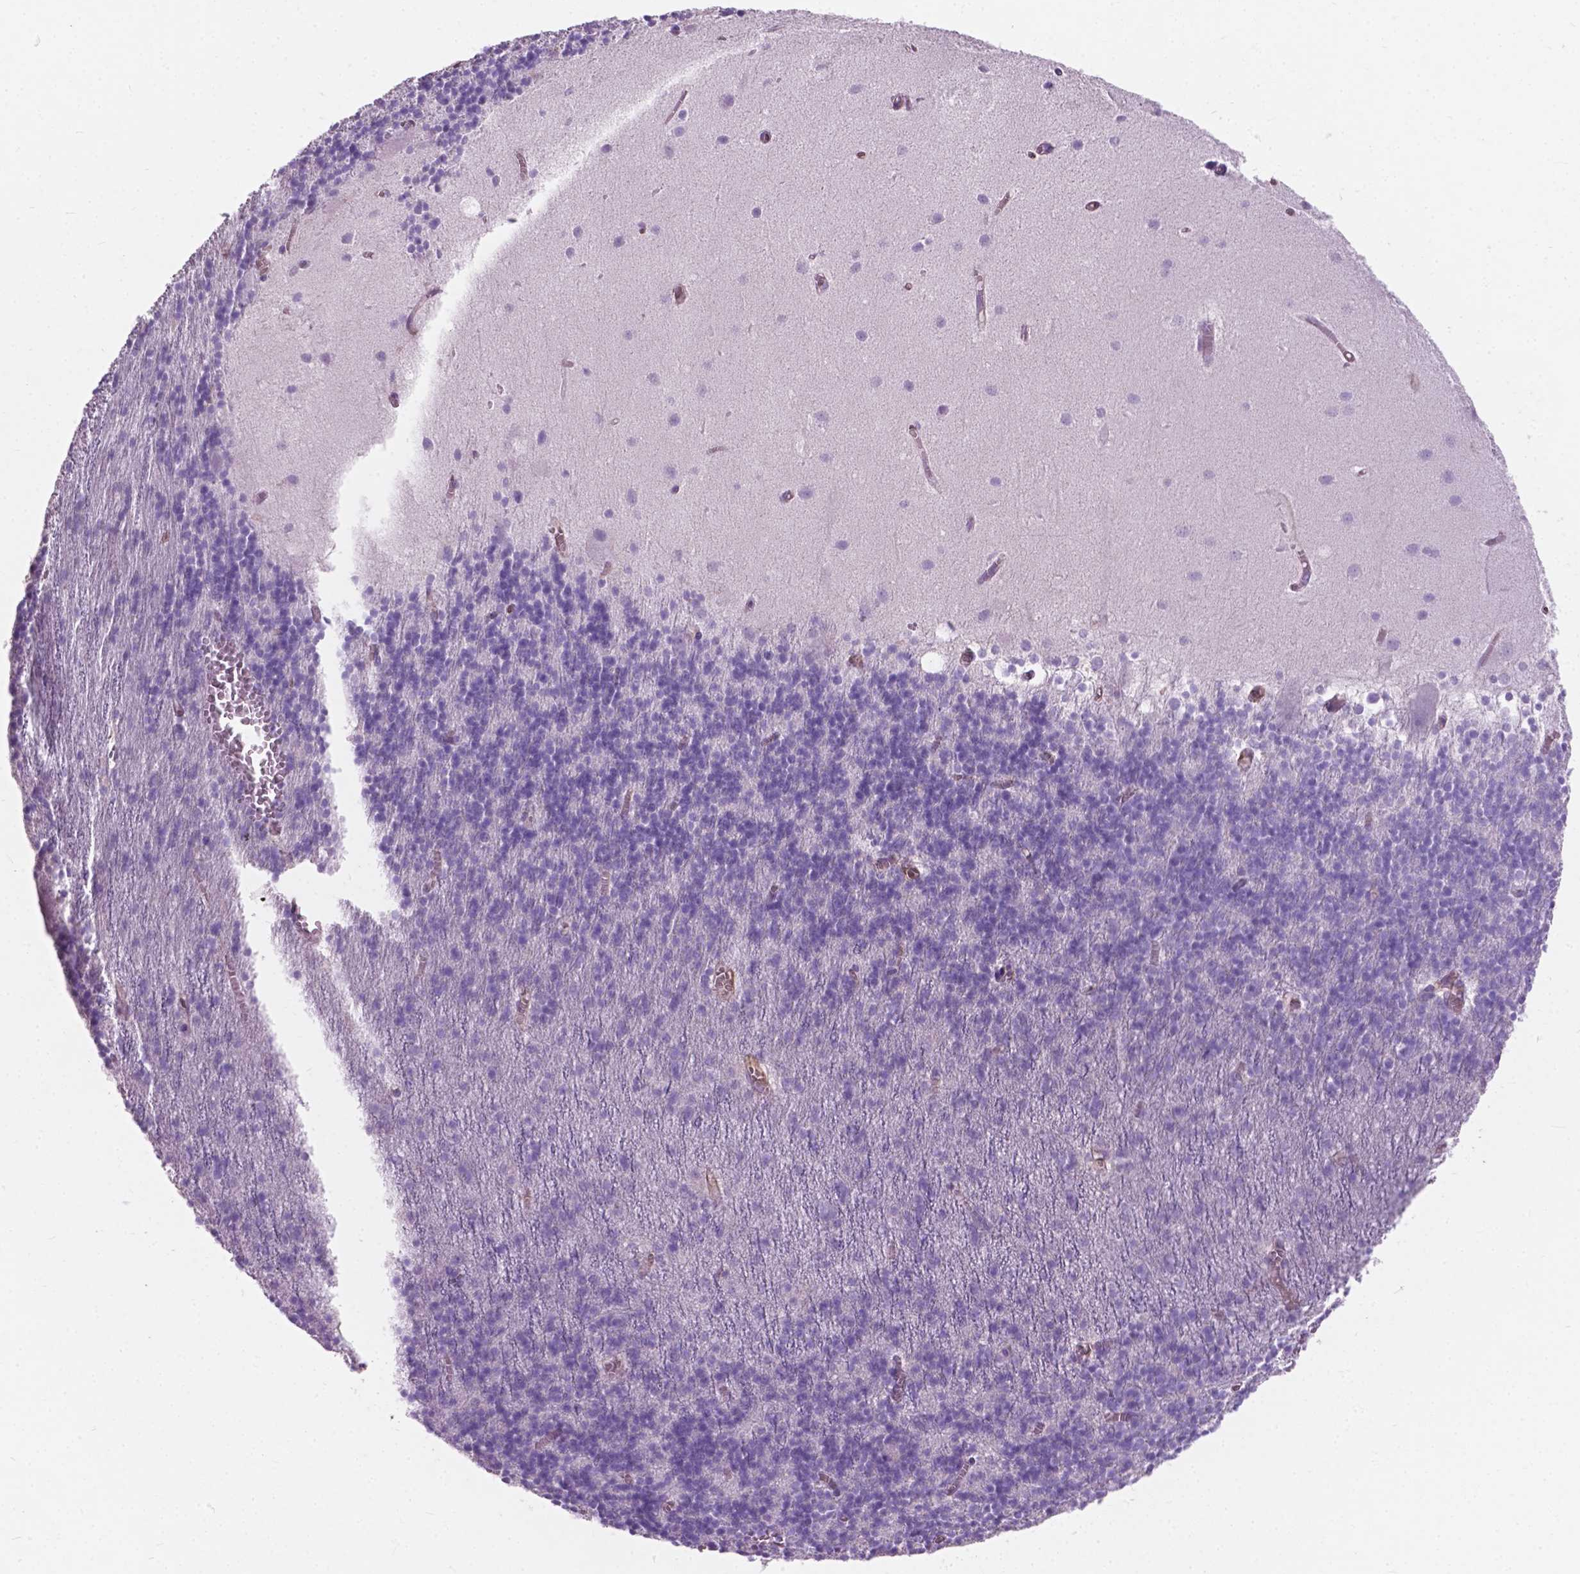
{"staining": {"intensity": "negative", "quantity": "none", "location": "none"}, "tissue": "cerebellum", "cell_type": "Cells in granular layer", "image_type": "normal", "snomed": [{"axis": "morphology", "description": "Normal tissue, NOS"}, {"axis": "topography", "description": "Cerebellum"}], "caption": "There is no significant positivity in cells in granular layer of cerebellum. Brightfield microscopy of IHC stained with DAB (3,3'-diaminobenzidine) (brown) and hematoxylin (blue), captured at high magnification.", "gene": "AMOT", "patient": {"sex": "male", "age": 70}}